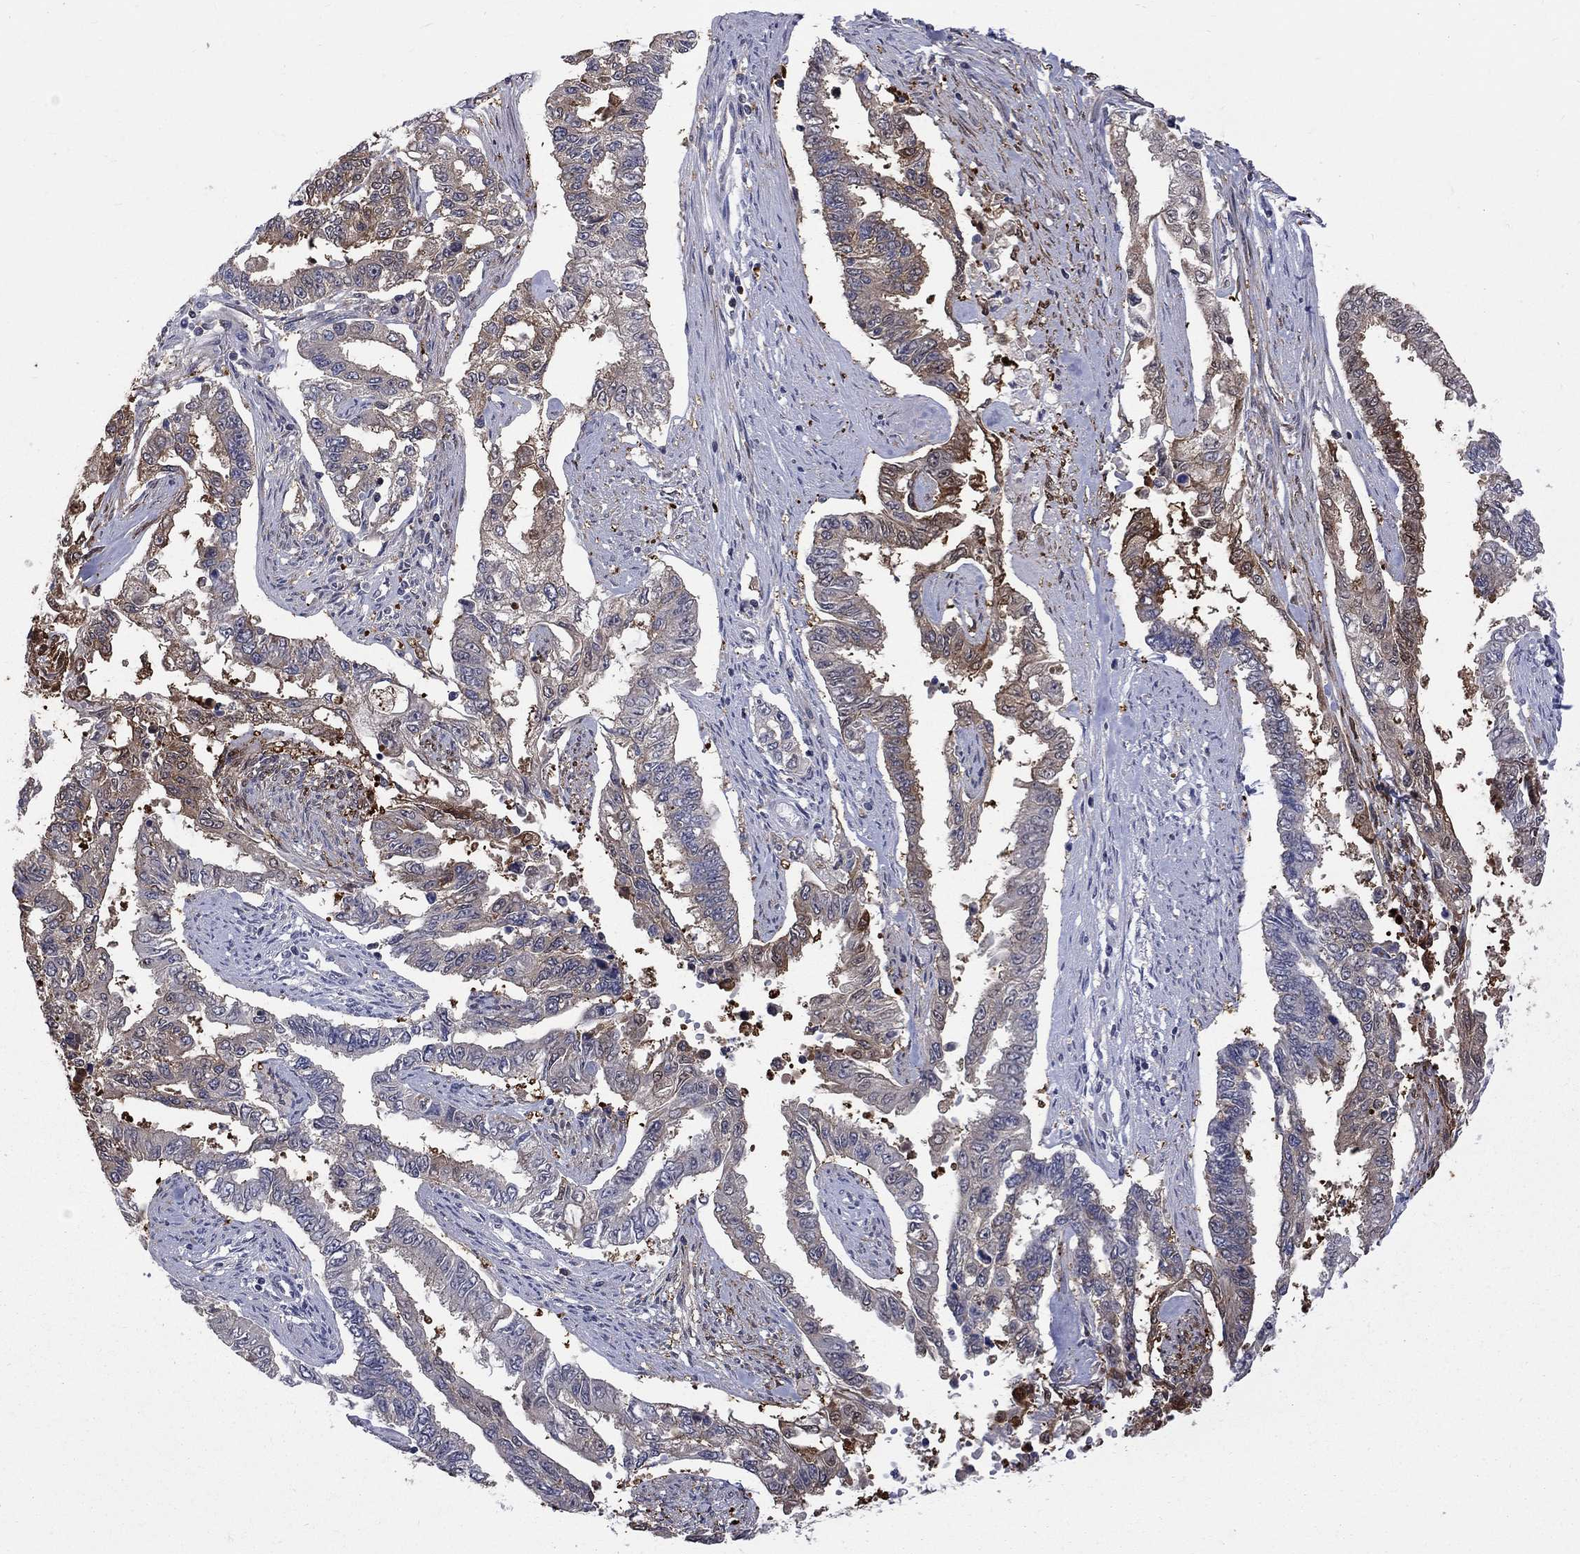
{"staining": {"intensity": "moderate", "quantity": "25%-75%", "location": "cytoplasmic/membranous"}, "tissue": "endometrial cancer", "cell_type": "Tumor cells", "image_type": "cancer", "snomed": [{"axis": "morphology", "description": "Adenocarcinoma, NOS"}, {"axis": "topography", "description": "Uterus"}], "caption": "A histopathology image showing moderate cytoplasmic/membranous staining in about 25%-75% of tumor cells in endometrial adenocarcinoma, as visualized by brown immunohistochemical staining.", "gene": "HKDC1", "patient": {"sex": "female", "age": 59}}